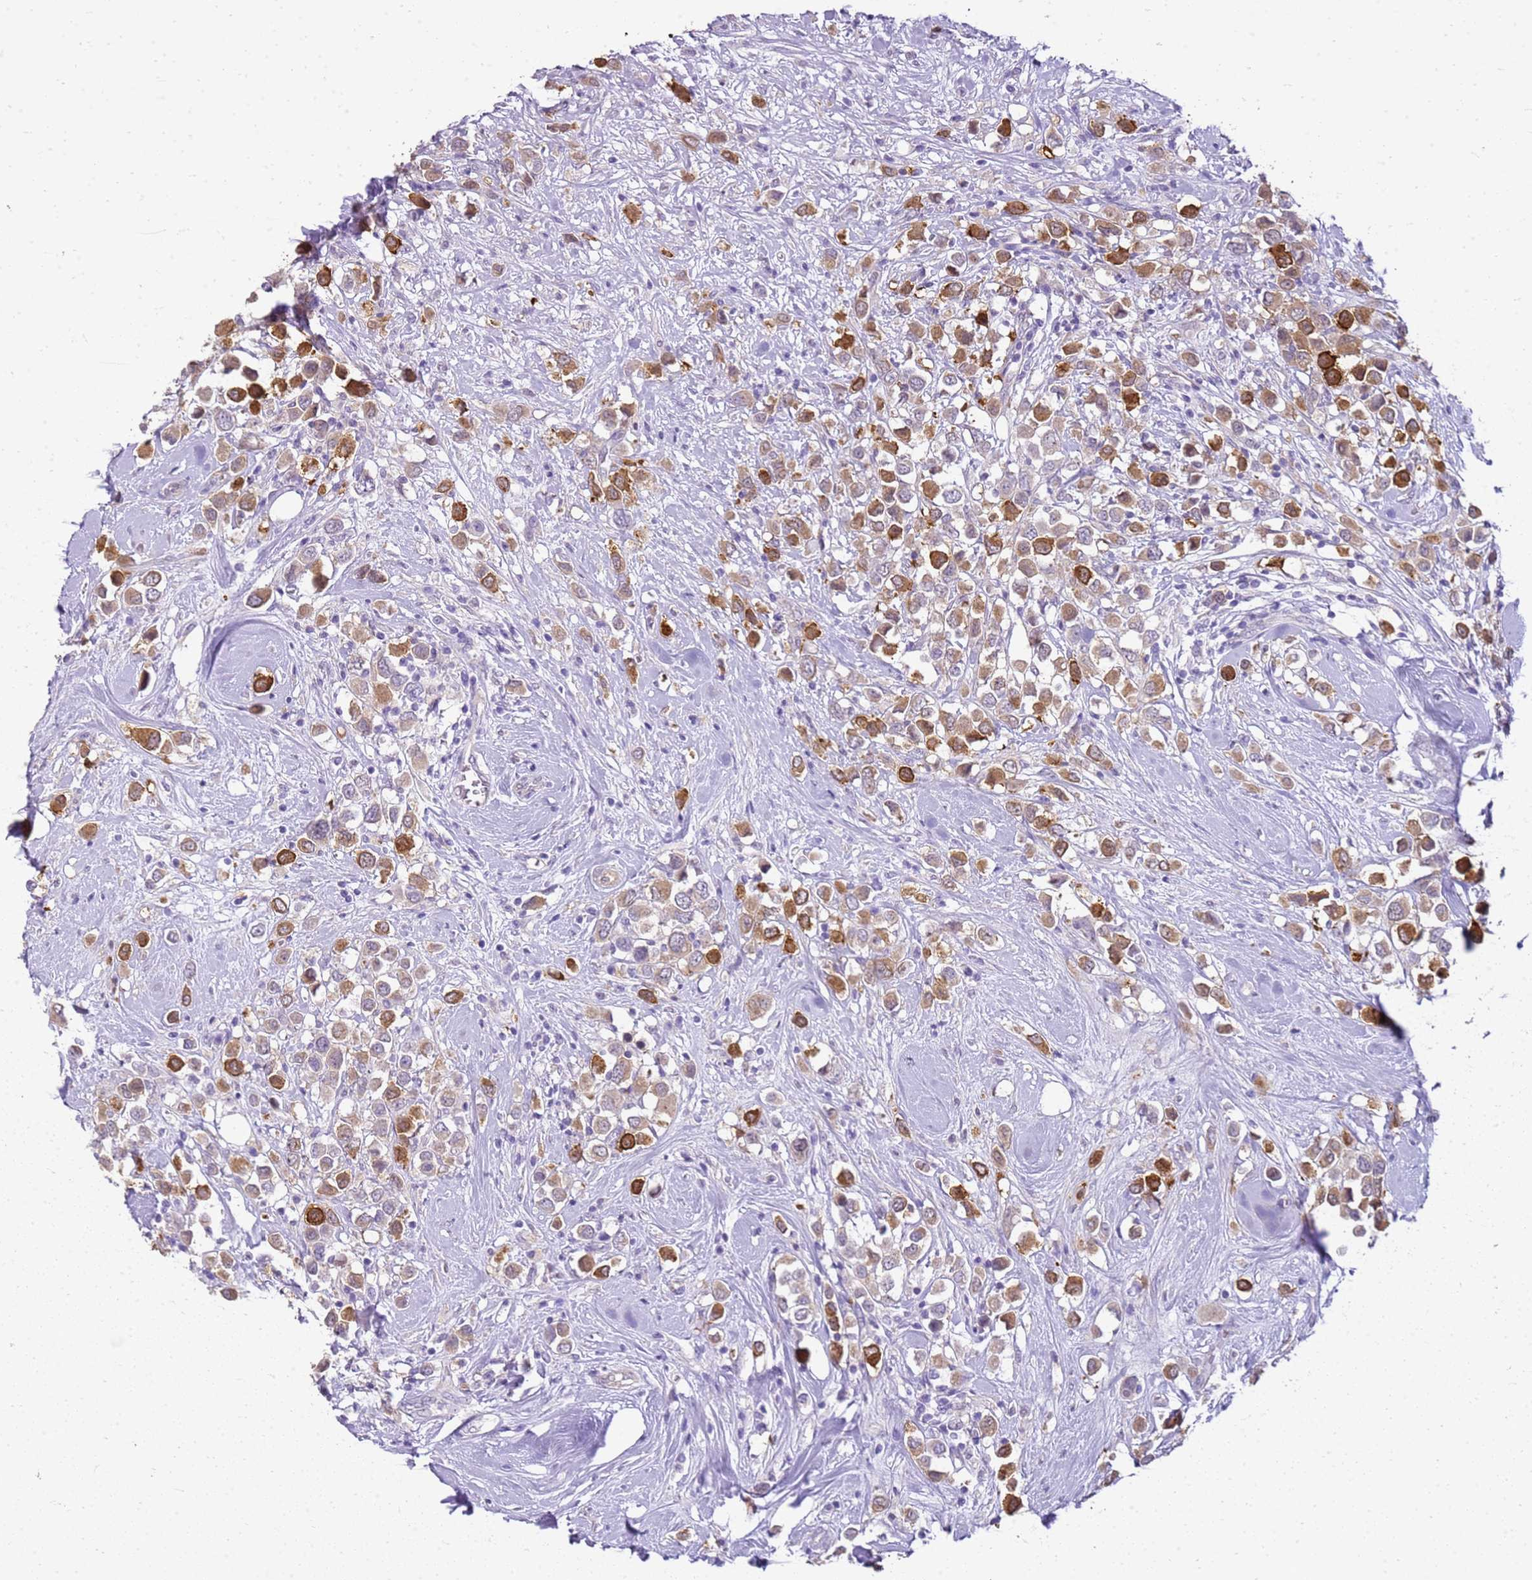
{"staining": {"intensity": "moderate", "quantity": ">75%", "location": "cytoplasmic/membranous"}, "tissue": "breast cancer", "cell_type": "Tumor cells", "image_type": "cancer", "snomed": [{"axis": "morphology", "description": "Duct carcinoma"}, {"axis": "topography", "description": "Breast"}], "caption": "DAB immunohistochemical staining of human breast cancer demonstrates moderate cytoplasmic/membranous protein staining in approximately >75% of tumor cells.", "gene": "HSPB1", "patient": {"sex": "female", "age": 61}}